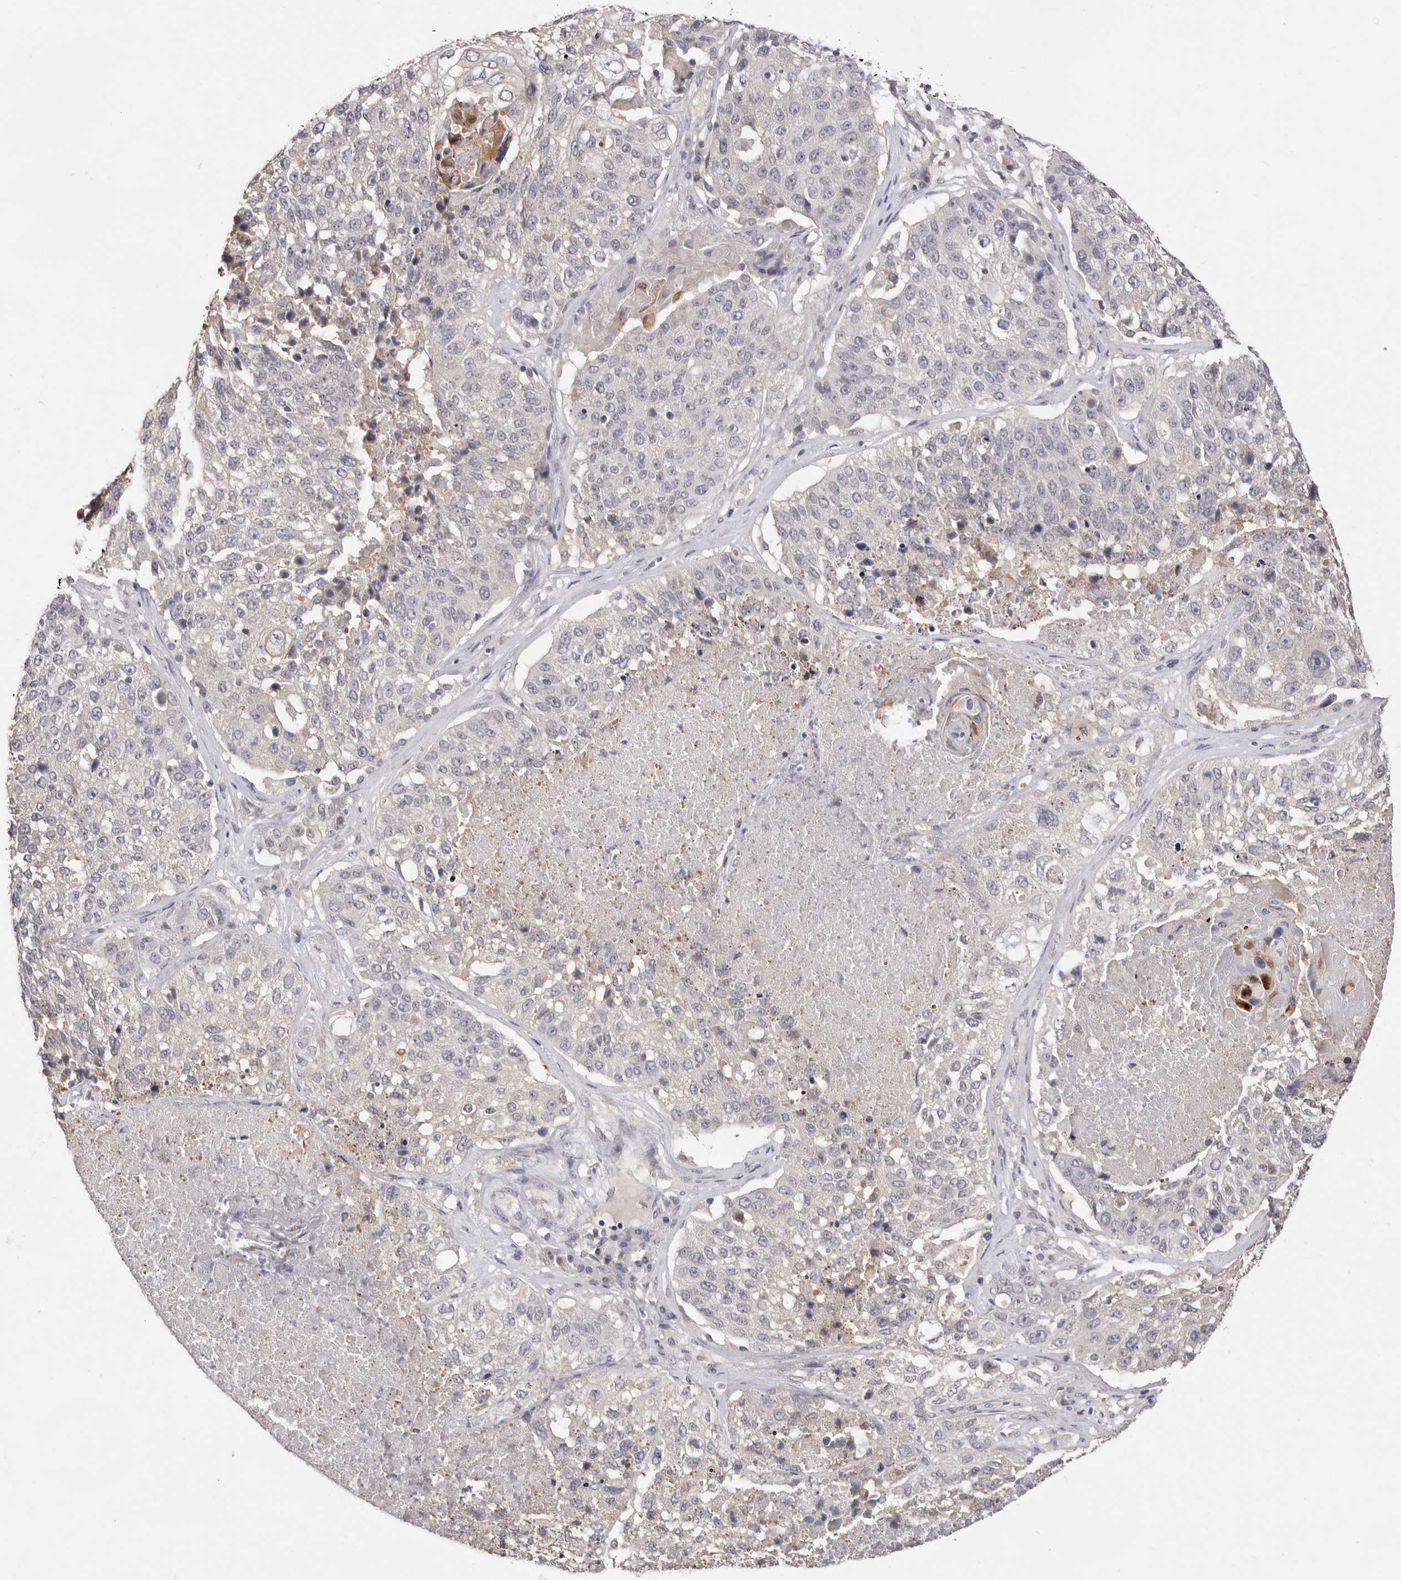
{"staining": {"intensity": "negative", "quantity": "none", "location": "none"}, "tissue": "lung cancer", "cell_type": "Tumor cells", "image_type": "cancer", "snomed": [{"axis": "morphology", "description": "Squamous cell carcinoma, NOS"}, {"axis": "topography", "description": "Lung"}], "caption": "Protein analysis of squamous cell carcinoma (lung) reveals no significant expression in tumor cells.", "gene": "DOP1A", "patient": {"sex": "male", "age": 61}}